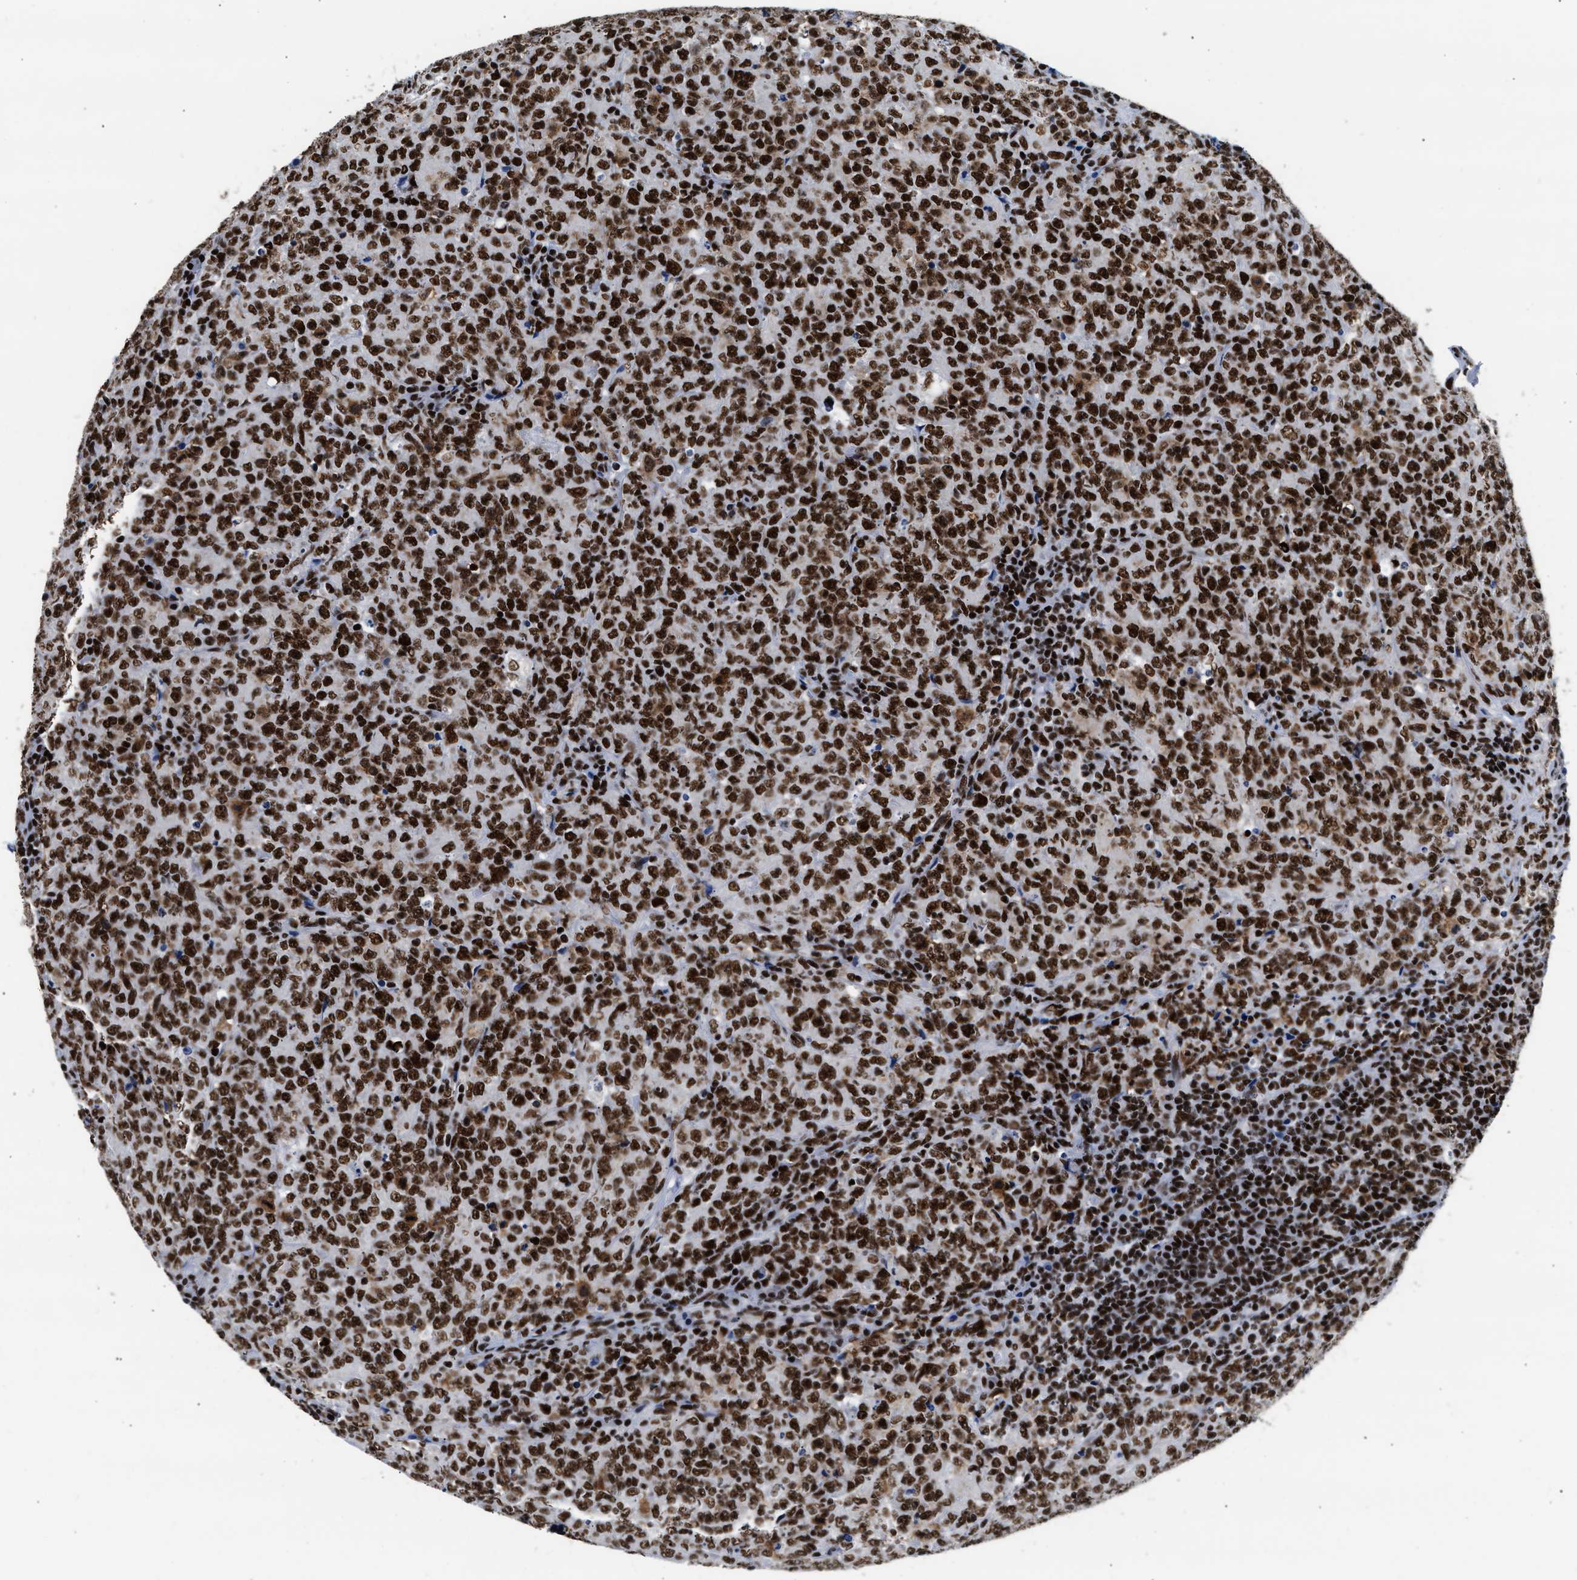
{"staining": {"intensity": "strong", "quantity": ">75%", "location": "nuclear"}, "tissue": "lymphoma", "cell_type": "Tumor cells", "image_type": "cancer", "snomed": [{"axis": "morphology", "description": "Malignant lymphoma, non-Hodgkin's type, High grade"}, {"axis": "topography", "description": "Tonsil"}], "caption": "Malignant lymphoma, non-Hodgkin's type (high-grade) stained with IHC shows strong nuclear staining in approximately >75% of tumor cells.", "gene": "RAD21", "patient": {"sex": "female", "age": 36}}